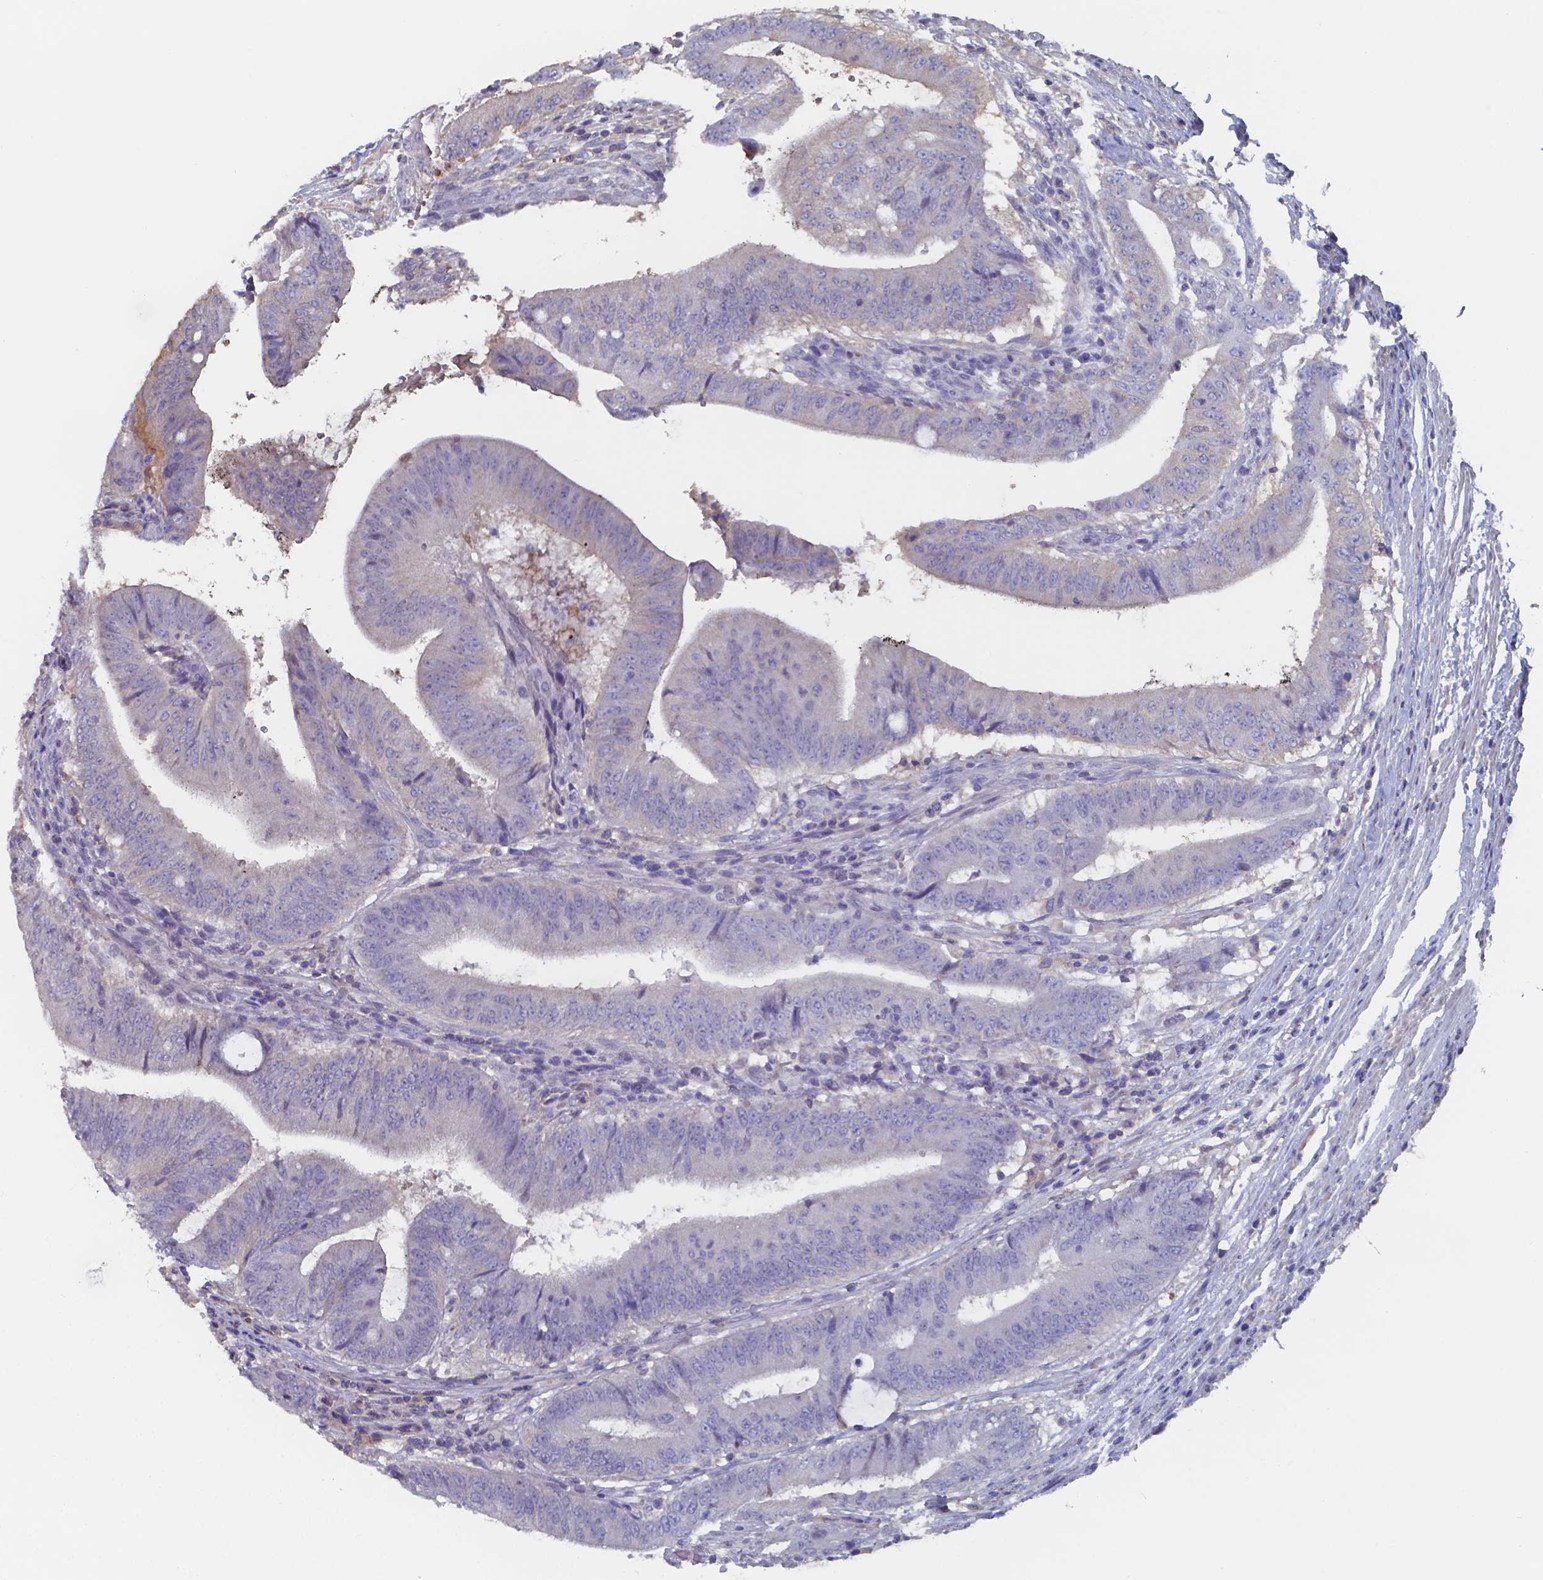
{"staining": {"intensity": "negative", "quantity": "none", "location": "none"}, "tissue": "colorectal cancer", "cell_type": "Tumor cells", "image_type": "cancer", "snomed": [{"axis": "morphology", "description": "Adenocarcinoma, NOS"}, {"axis": "topography", "description": "Colon"}], "caption": "Image shows no protein positivity in tumor cells of adenocarcinoma (colorectal) tissue.", "gene": "BTBD17", "patient": {"sex": "female", "age": 43}}